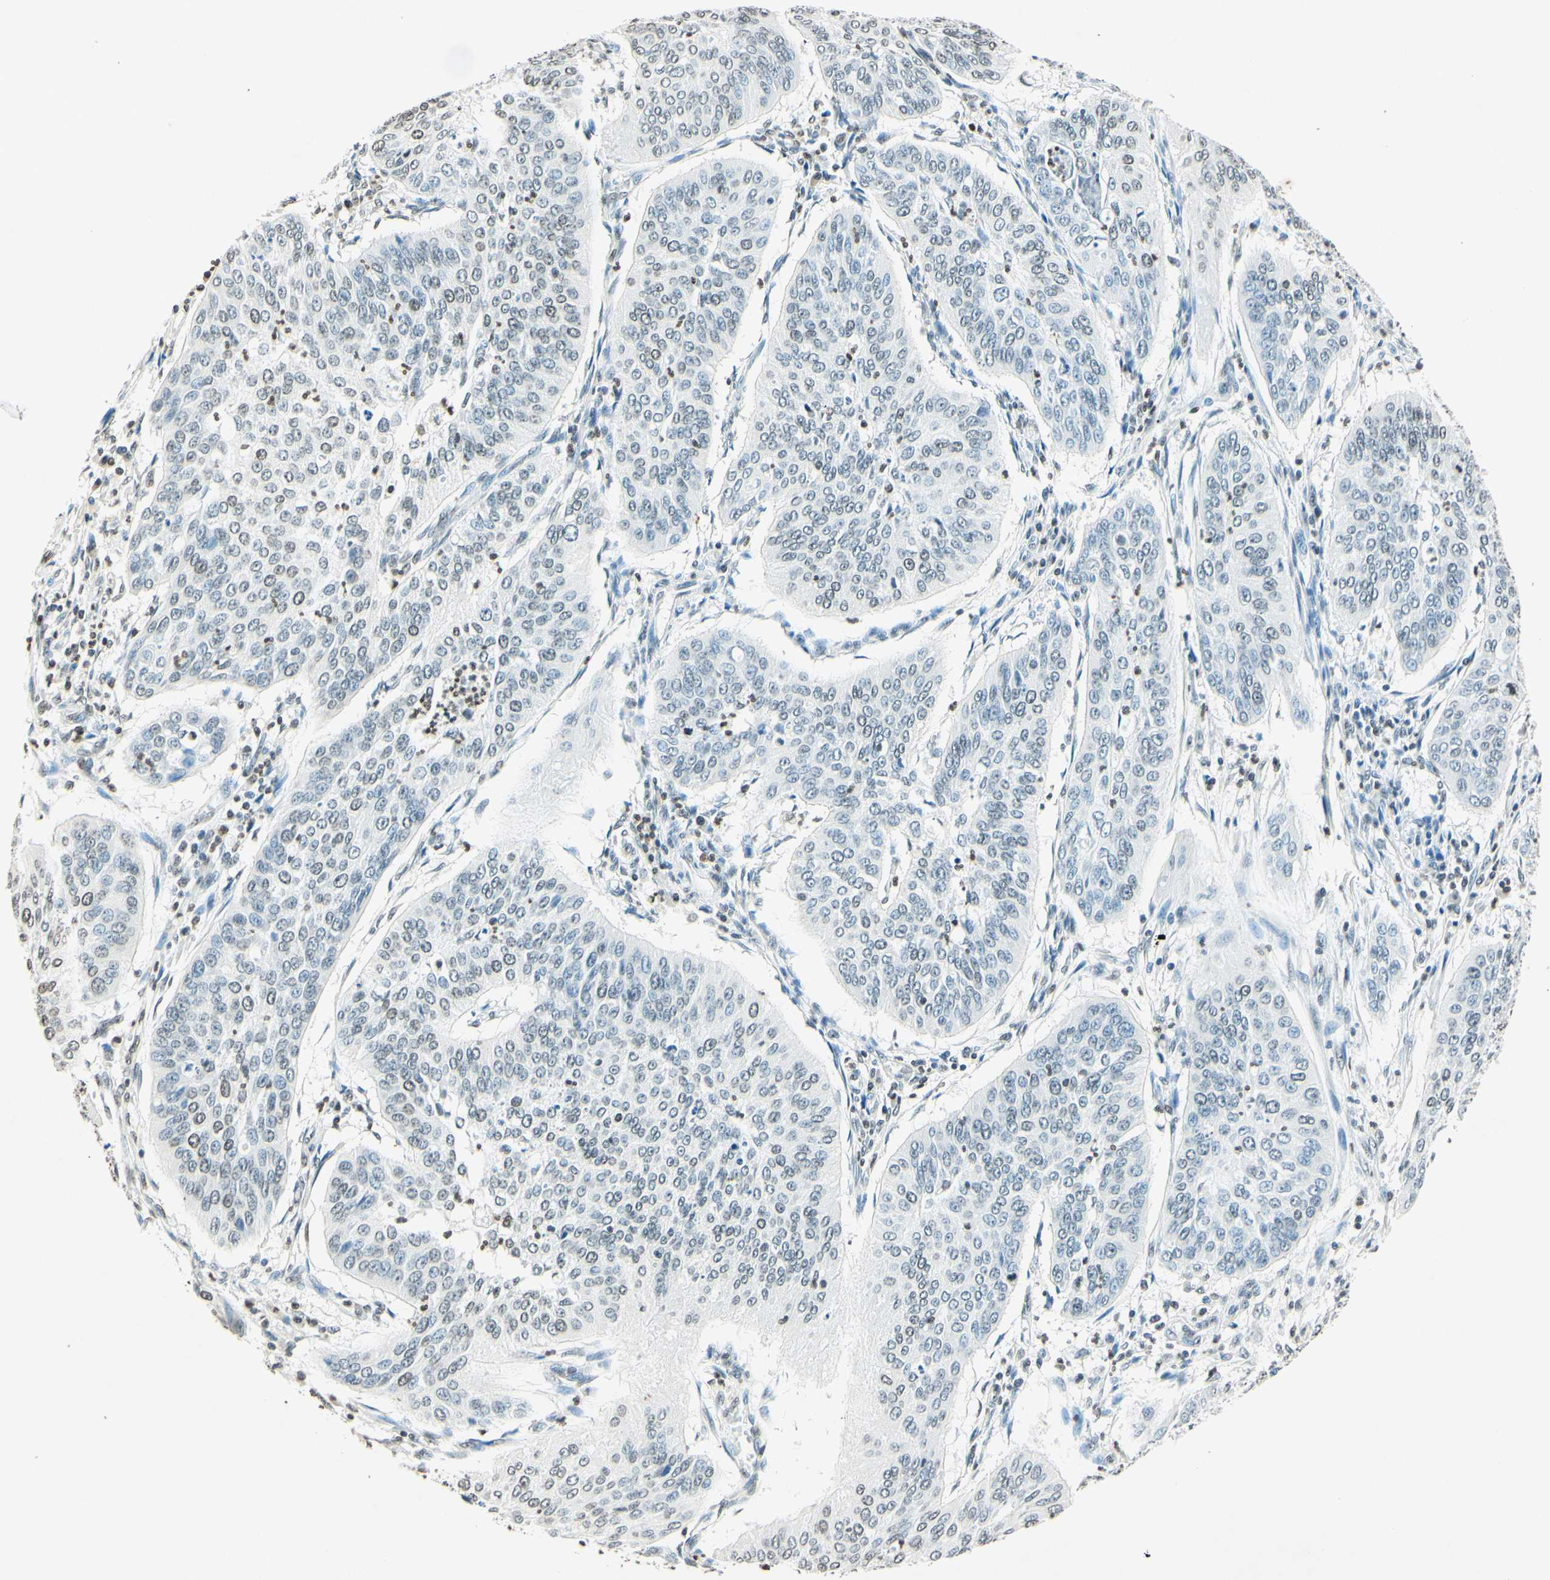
{"staining": {"intensity": "weak", "quantity": "<25%", "location": "nuclear"}, "tissue": "cervical cancer", "cell_type": "Tumor cells", "image_type": "cancer", "snomed": [{"axis": "morphology", "description": "Normal tissue, NOS"}, {"axis": "morphology", "description": "Squamous cell carcinoma, NOS"}, {"axis": "topography", "description": "Cervix"}], "caption": "This is an immunohistochemistry micrograph of human cervical cancer (squamous cell carcinoma). There is no expression in tumor cells.", "gene": "MSH2", "patient": {"sex": "female", "age": 39}}